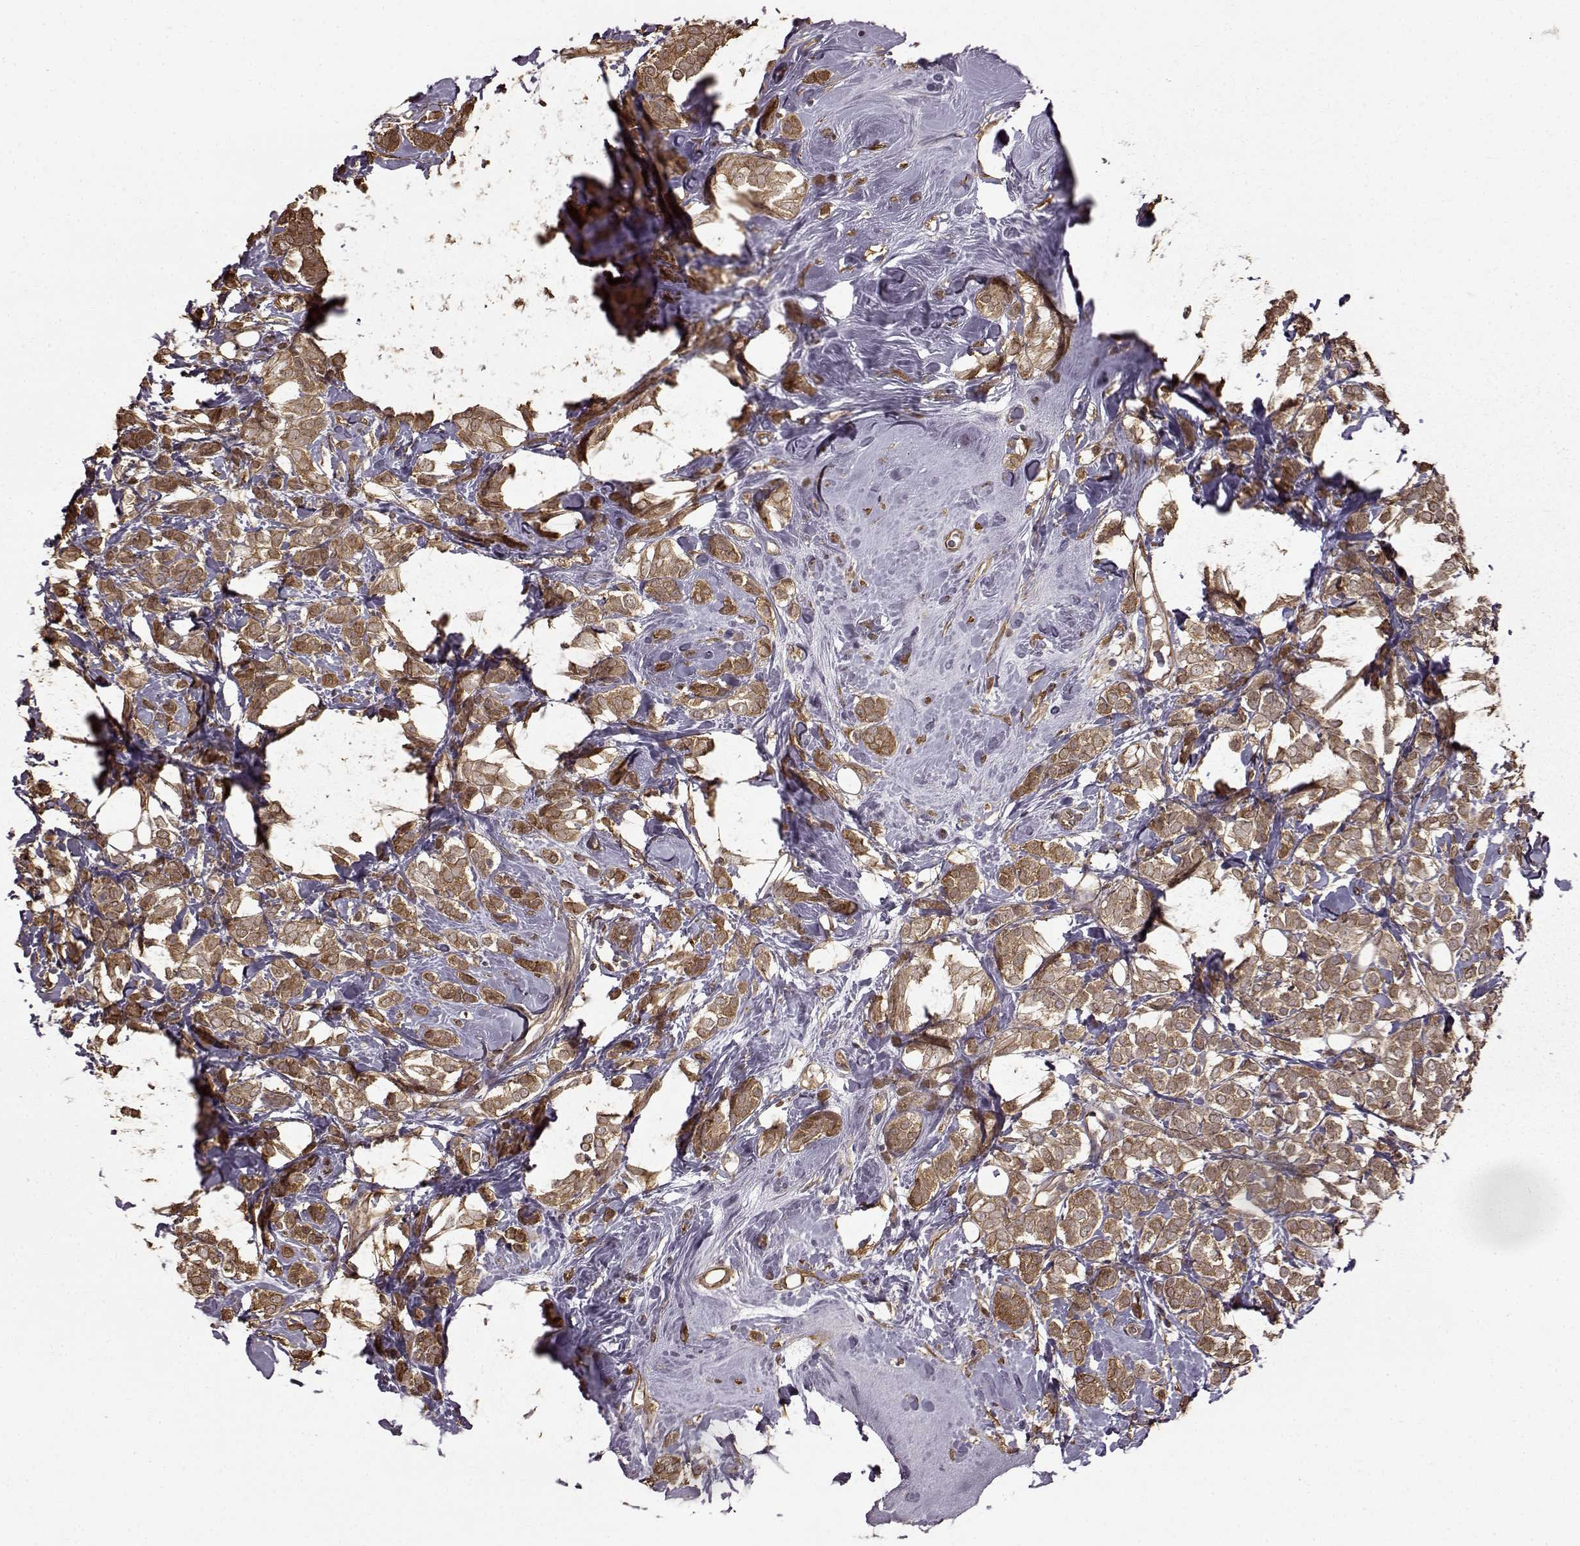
{"staining": {"intensity": "moderate", "quantity": ">75%", "location": "cytoplasmic/membranous"}, "tissue": "breast cancer", "cell_type": "Tumor cells", "image_type": "cancer", "snomed": [{"axis": "morphology", "description": "Lobular carcinoma"}, {"axis": "topography", "description": "Breast"}], "caption": "There is medium levels of moderate cytoplasmic/membranous staining in tumor cells of breast lobular carcinoma, as demonstrated by immunohistochemical staining (brown color).", "gene": "NME1-NME2", "patient": {"sex": "female", "age": 49}}